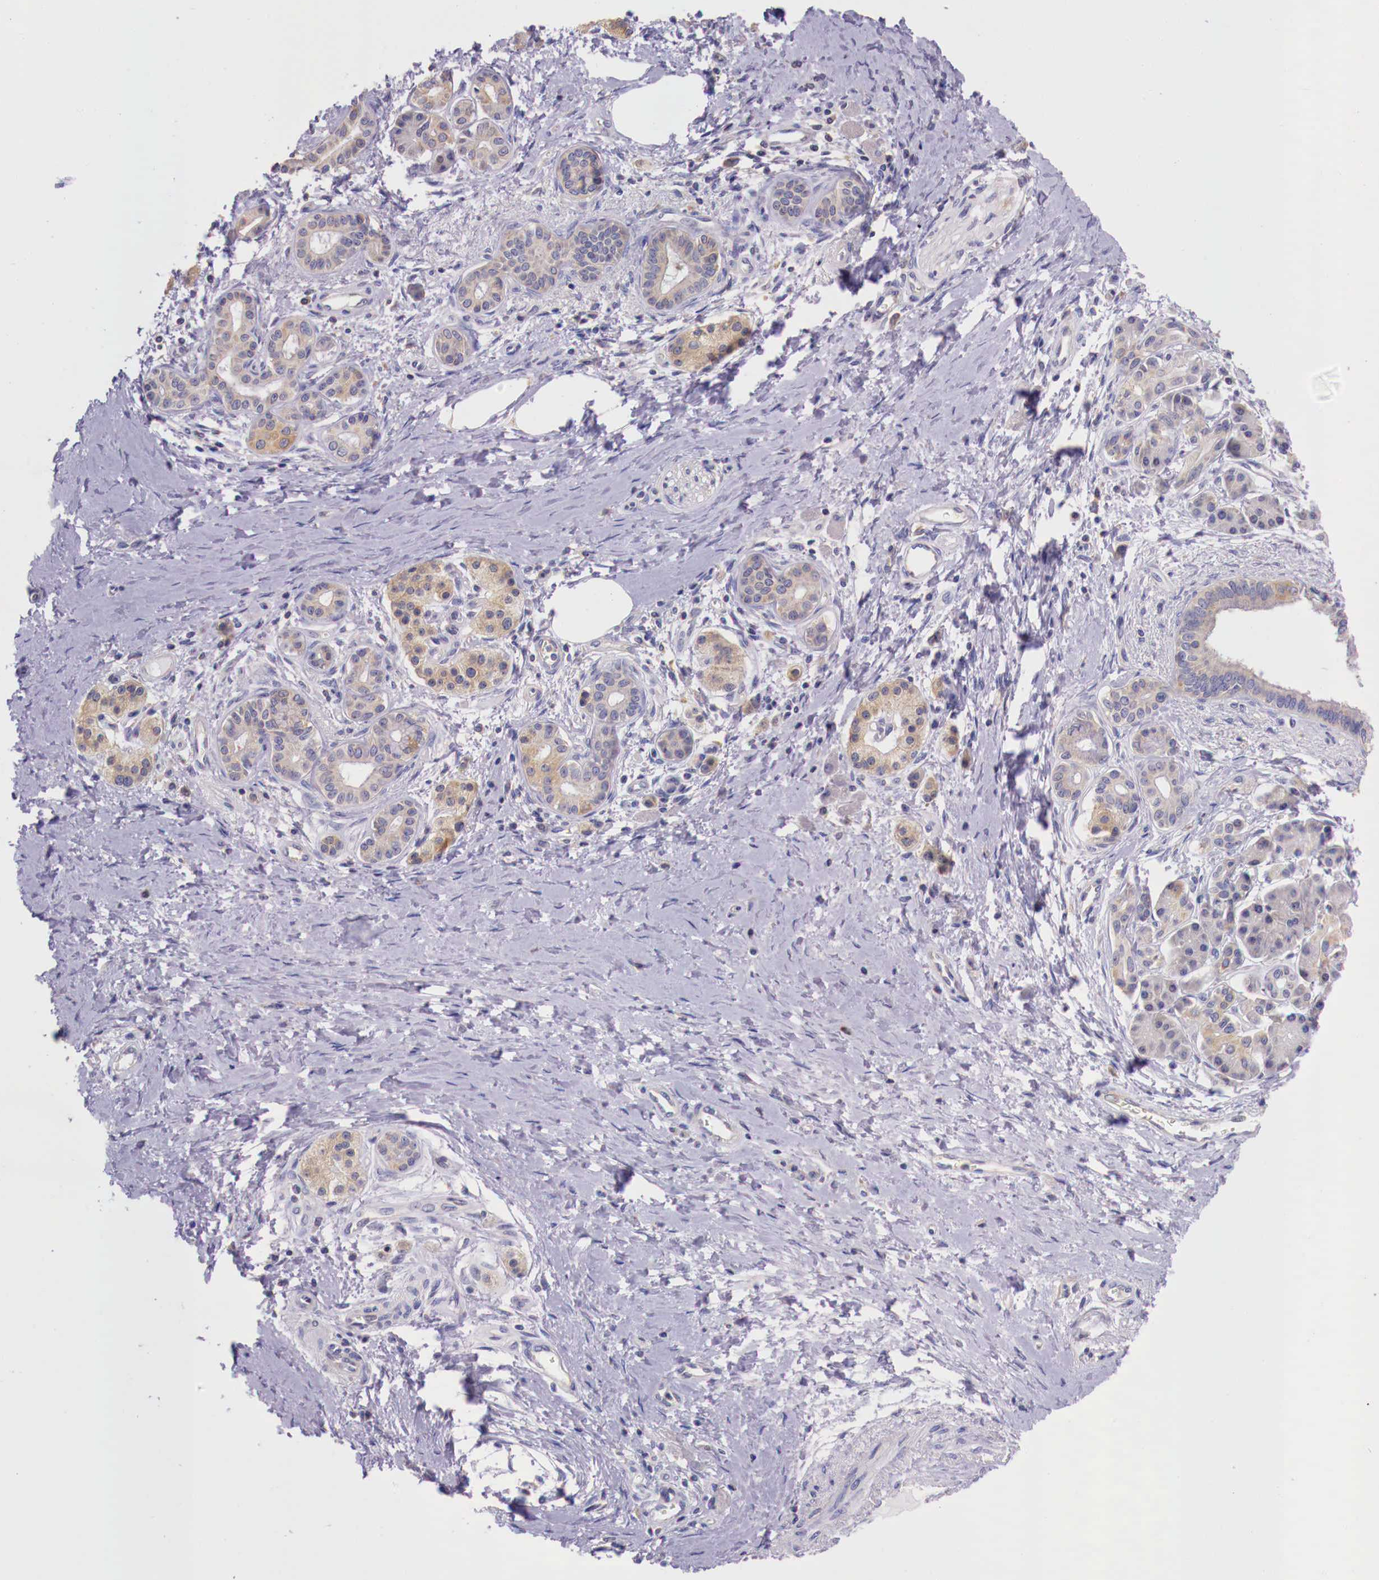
{"staining": {"intensity": "weak", "quantity": "25%-75%", "location": "cytoplasmic/membranous"}, "tissue": "pancreatic cancer", "cell_type": "Tumor cells", "image_type": "cancer", "snomed": [{"axis": "morphology", "description": "Adenocarcinoma, NOS"}, {"axis": "topography", "description": "Pancreas"}], "caption": "About 25%-75% of tumor cells in human adenocarcinoma (pancreatic) demonstrate weak cytoplasmic/membranous protein positivity as visualized by brown immunohistochemical staining.", "gene": "GRIPAP1", "patient": {"sex": "female", "age": 66}}